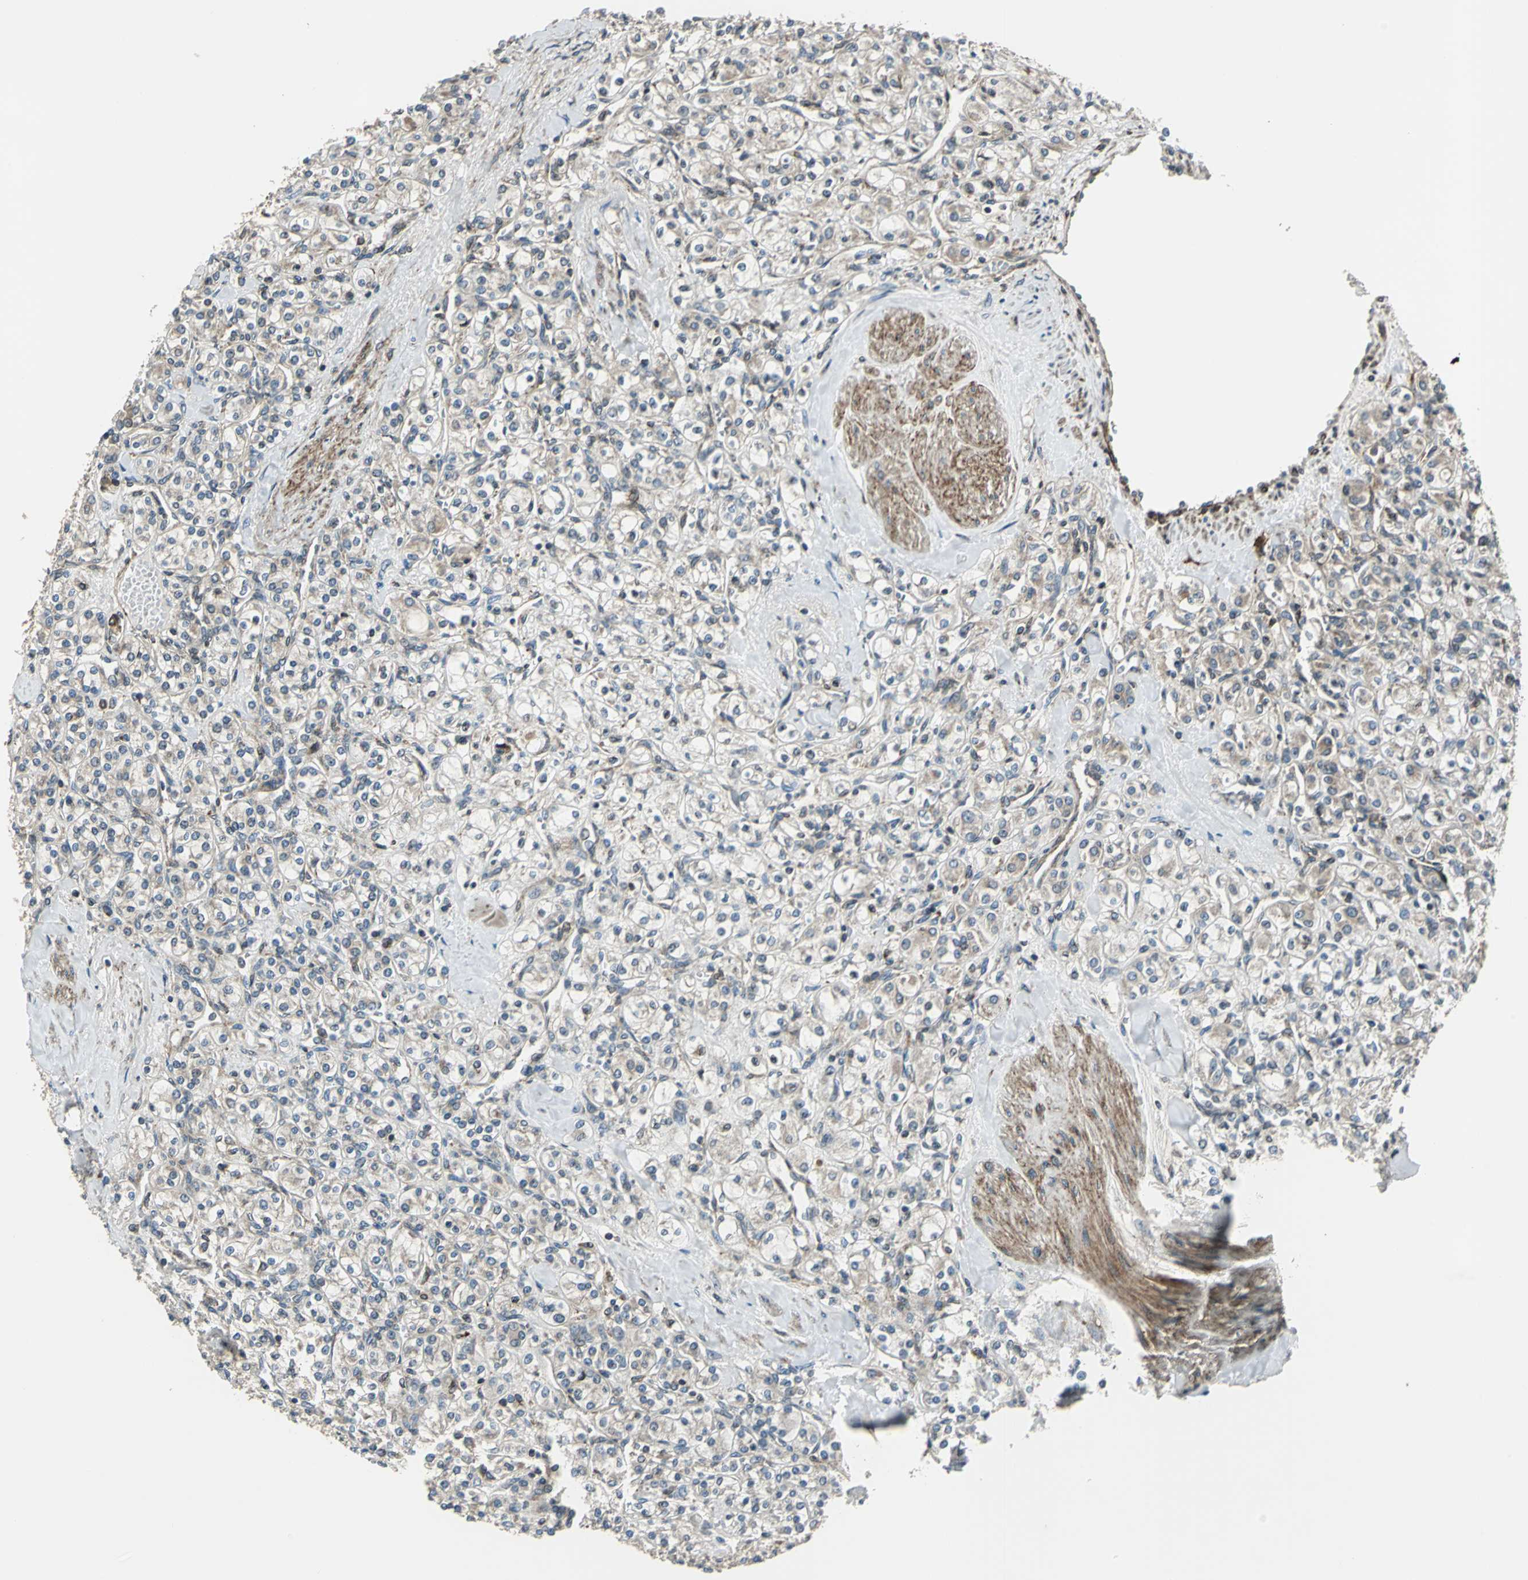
{"staining": {"intensity": "weak", "quantity": "25%-75%", "location": "cytoplasmic/membranous"}, "tissue": "renal cancer", "cell_type": "Tumor cells", "image_type": "cancer", "snomed": [{"axis": "morphology", "description": "Adenocarcinoma, NOS"}, {"axis": "topography", "description": "Kidney"}], "caption": "Immunohistochemistry of adenocarcinoma (renal) shows low levels of weak cytoplasmic/membranous positivity in about 25%-75% of tumor cells.", "gene": "HTATIP2", "patient": {"sex": "male", "age": 77}}